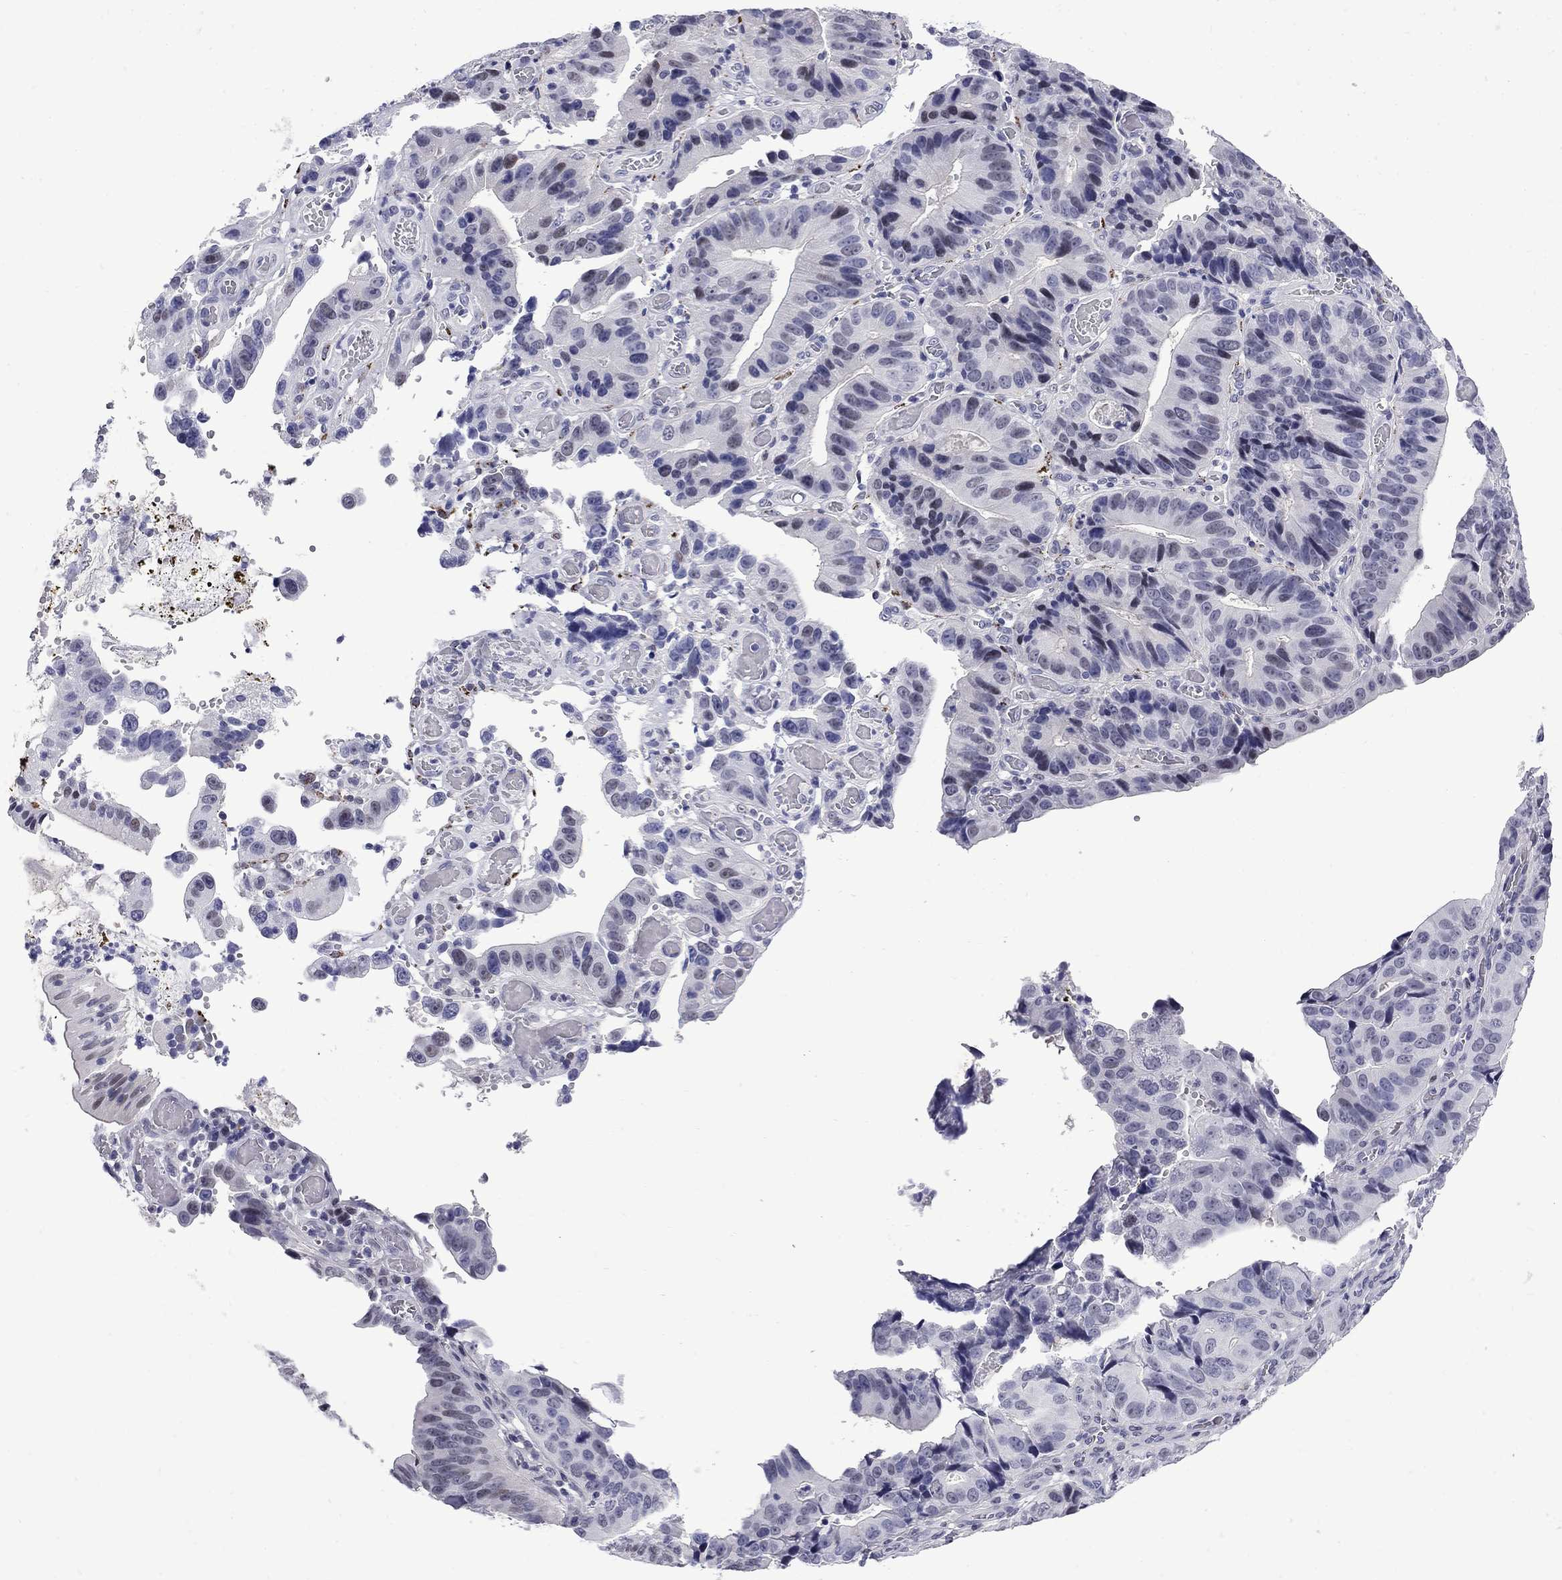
{"staining": {"intensity": "negative", "quantity": "none", "location": "none"}, "tissue": "stomach cancer", "cell_type": "Tumor cells", "image_type": "cancer", "snomed": [{"axis": "morphology", "description": "Adenocarcinoma, NOS"}, {"axis": "topography", "description": "Stomach"}], "caption": "The micrograph shows no significant staining in tumor cells of stomach adenocarcinoma.", "gene": "MGARP", "patient": {"sex": "male", "age": 84}}